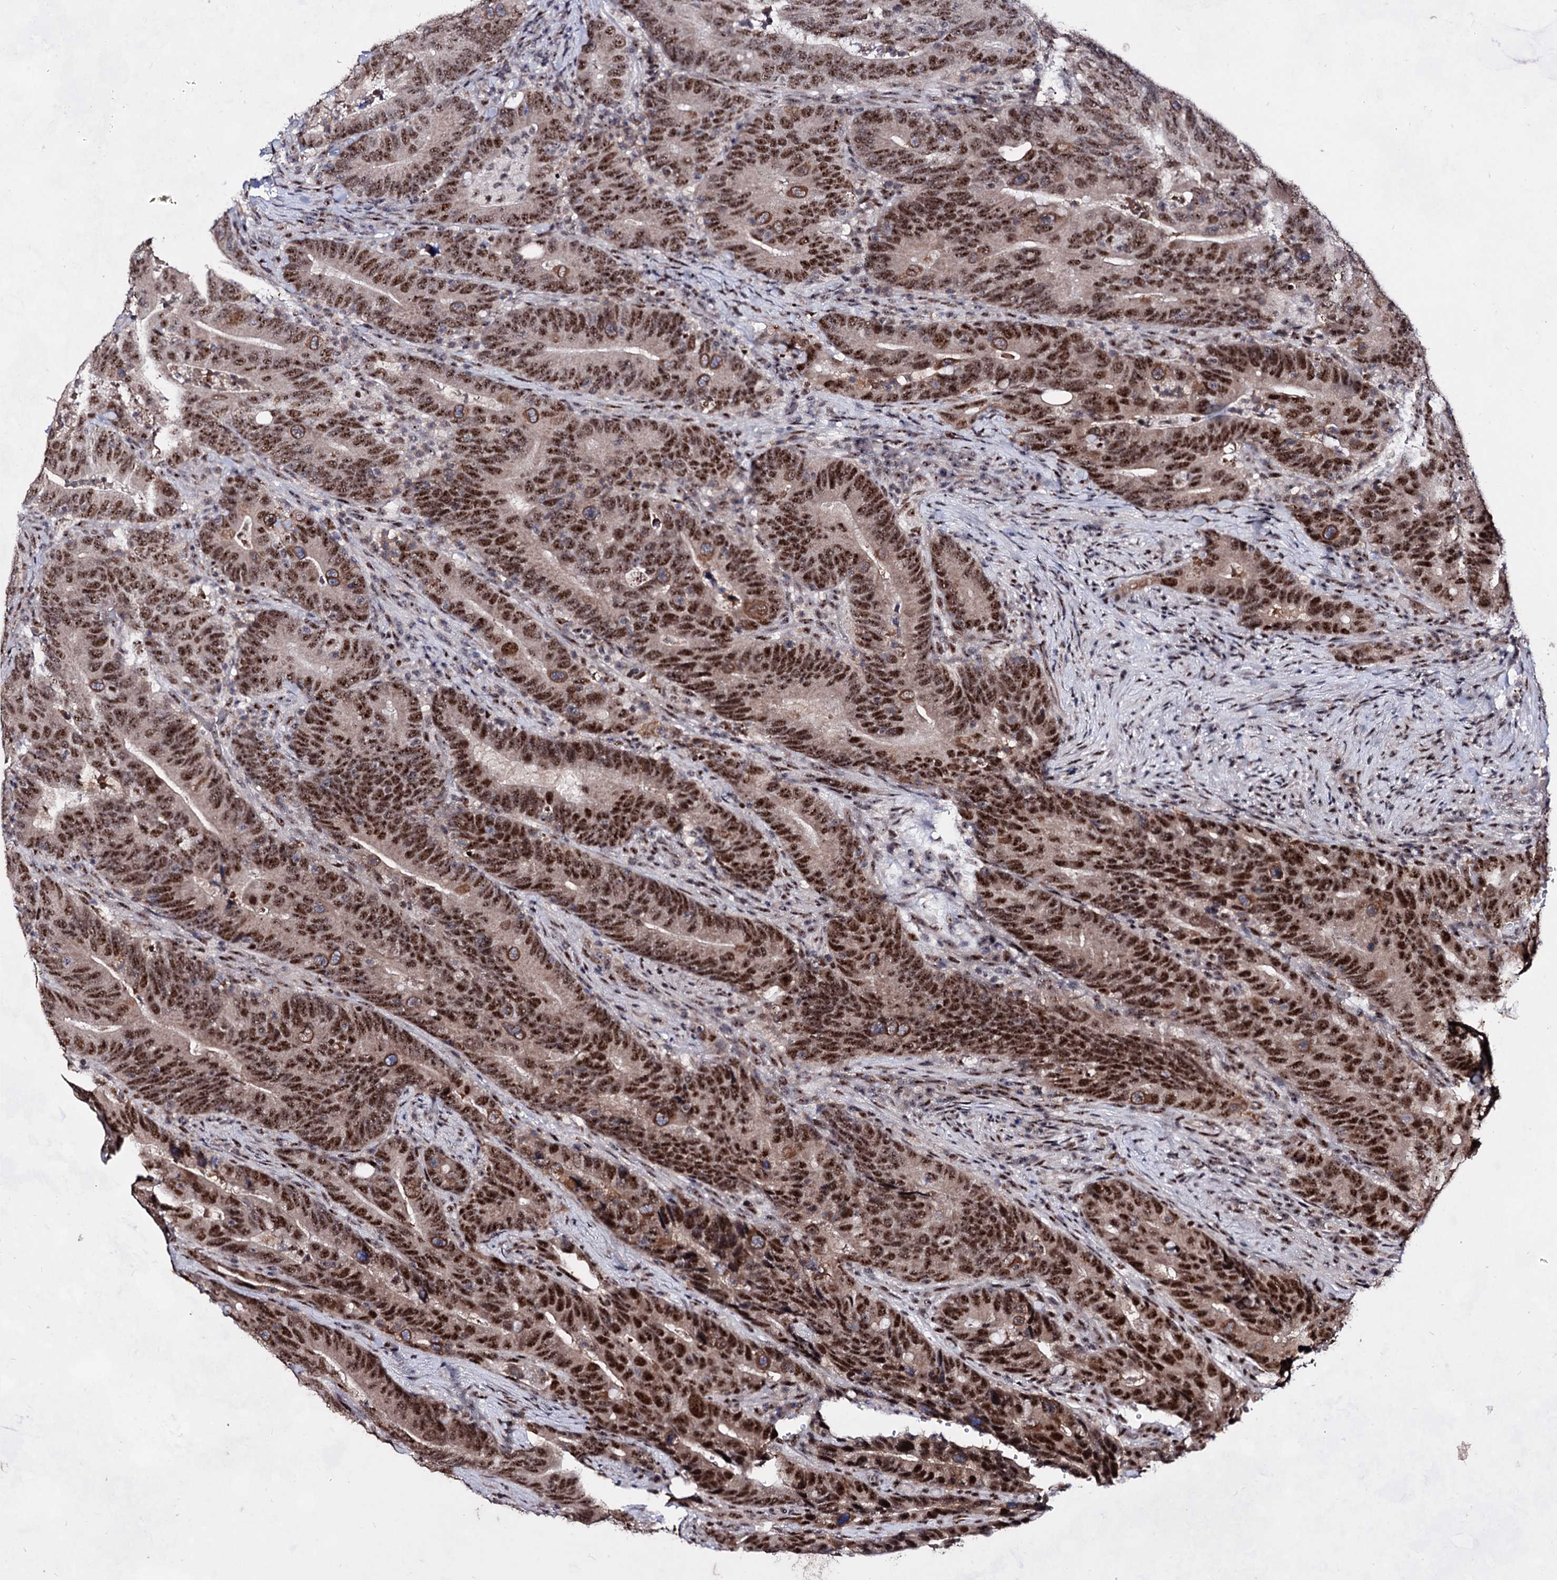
{"staining": {"intensity": "strong", "quantity": ">75%", "location": "nuclear"}, "tissue": "colorectal cancer", "cell_type": "Tumor cells", "image_type": "cancer", "snomed": [{"axis": "morphology", "description": "Adenocarcinoma, NOS"}, {"axis": "topography", "description": "Colon"}], "caption": "Immunohistochemistry (IHC) image of neoplastic tissue: colorectal cancer (adenocarcinoma) stained using immunohistochemistry reveals high levels of strong protein expression localized specifically in the nuclear of tumor cells, appearing as a nuclear brown color.", "gene": "EXOSC10", "patient": {"sex": "female", "age": 66}}